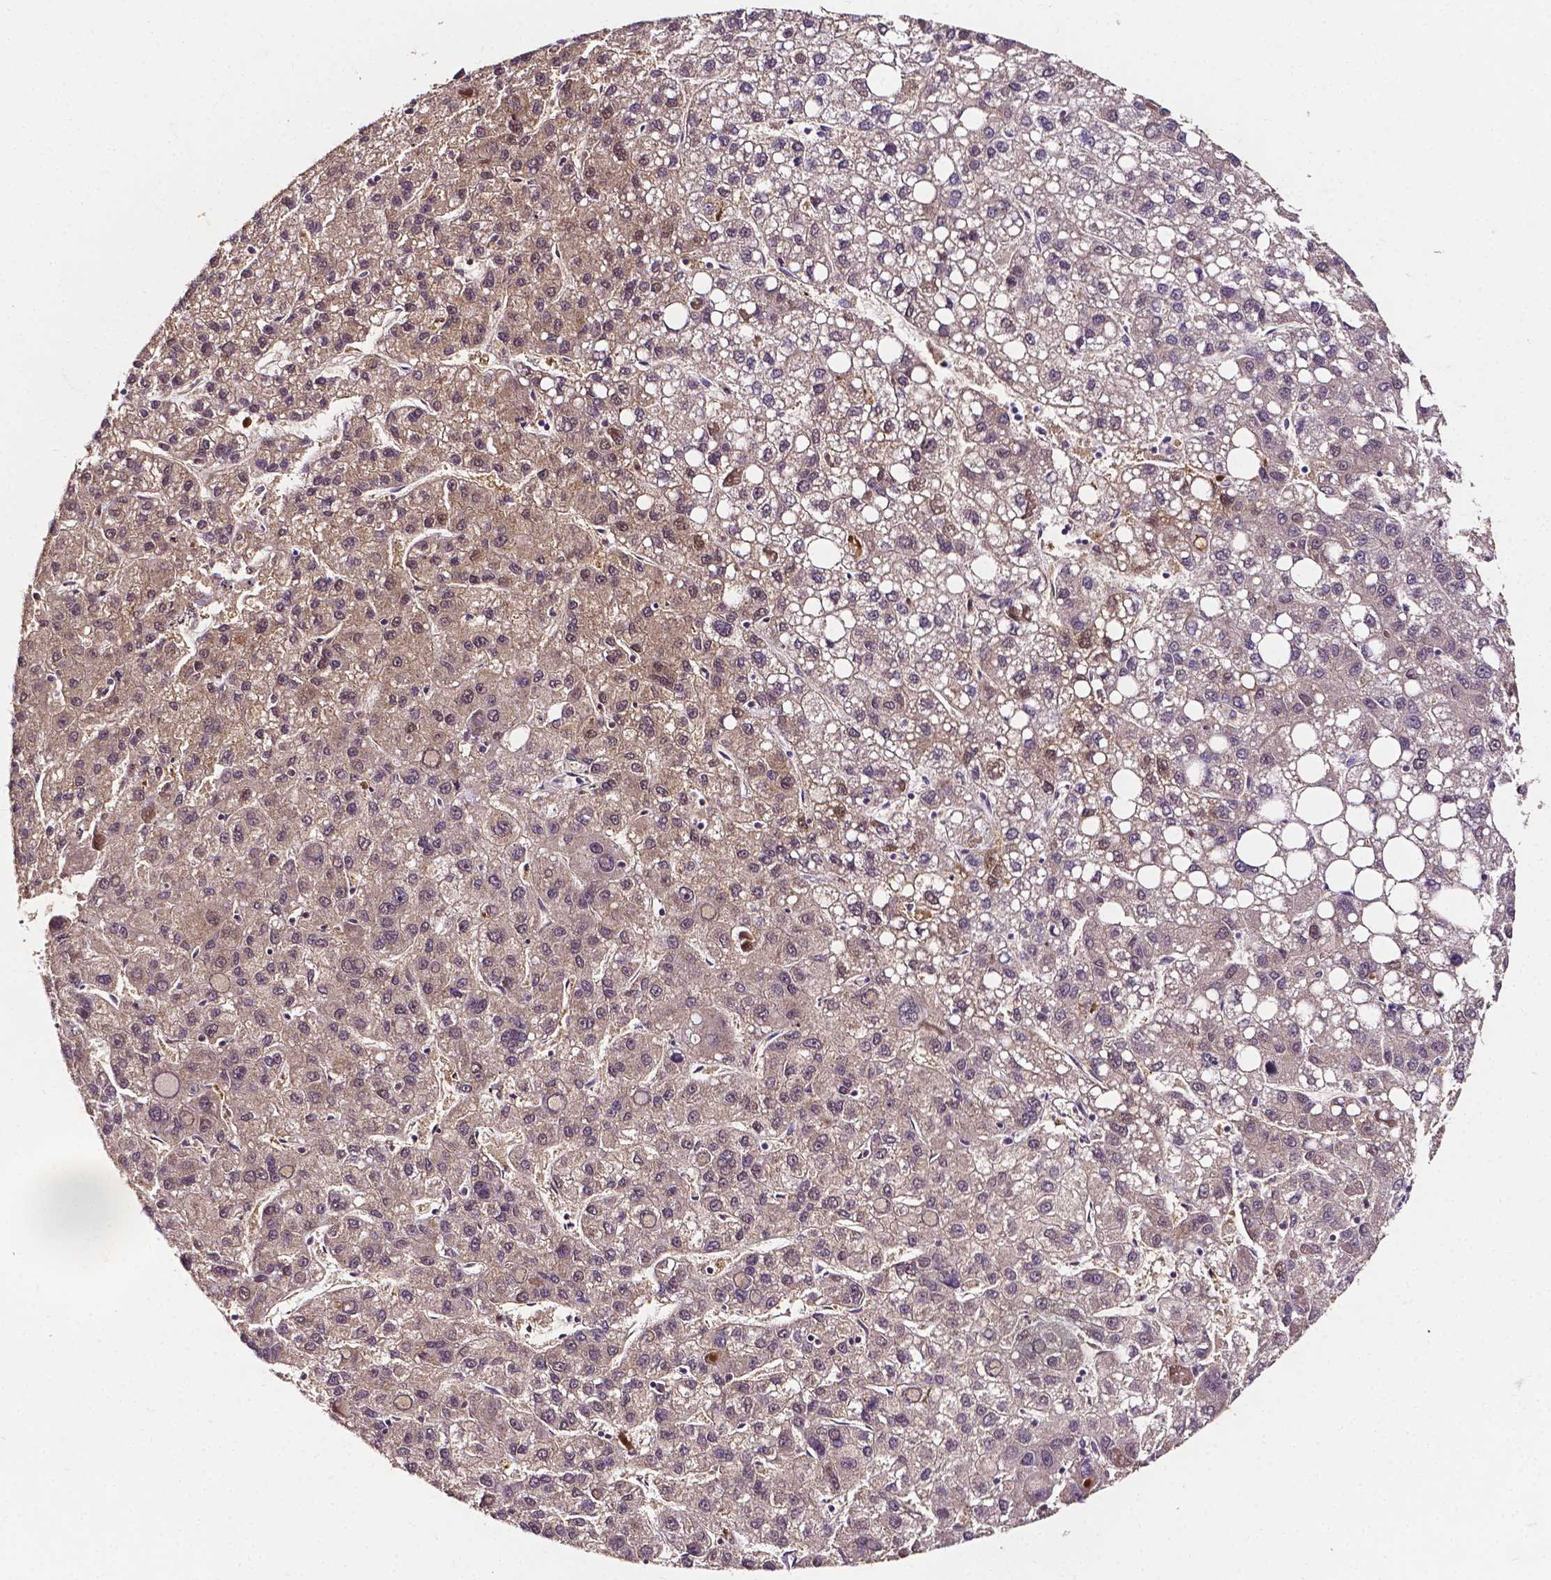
{"staining": {"intensity": "weak", "quantity": ">75%", "location": "cytoplasmic/membranous"}, "tissue": "liver cancer", "cell_type": "Tumor cells", "image_type": "cancer", "snomed": [{"axis": "morphology", "description": "Carcinoma, Hepatocellular, NOS"}, {"axis": "topography", "description": "Liver"}], "caption": "A photomicrograph of liver hepatocellular carcinoma stained for a protein reveals weak cytoplasmic/membranous brown staining in tumor cells. The protein of interest is stained brown, and the nuclei are stained in blue (DAB (3,3'-diaminobenzidine) IHC with brightfield microscopy, high magnification).", "gene": "PSAT1", "patient": {"sex": "female", "age": 82}}